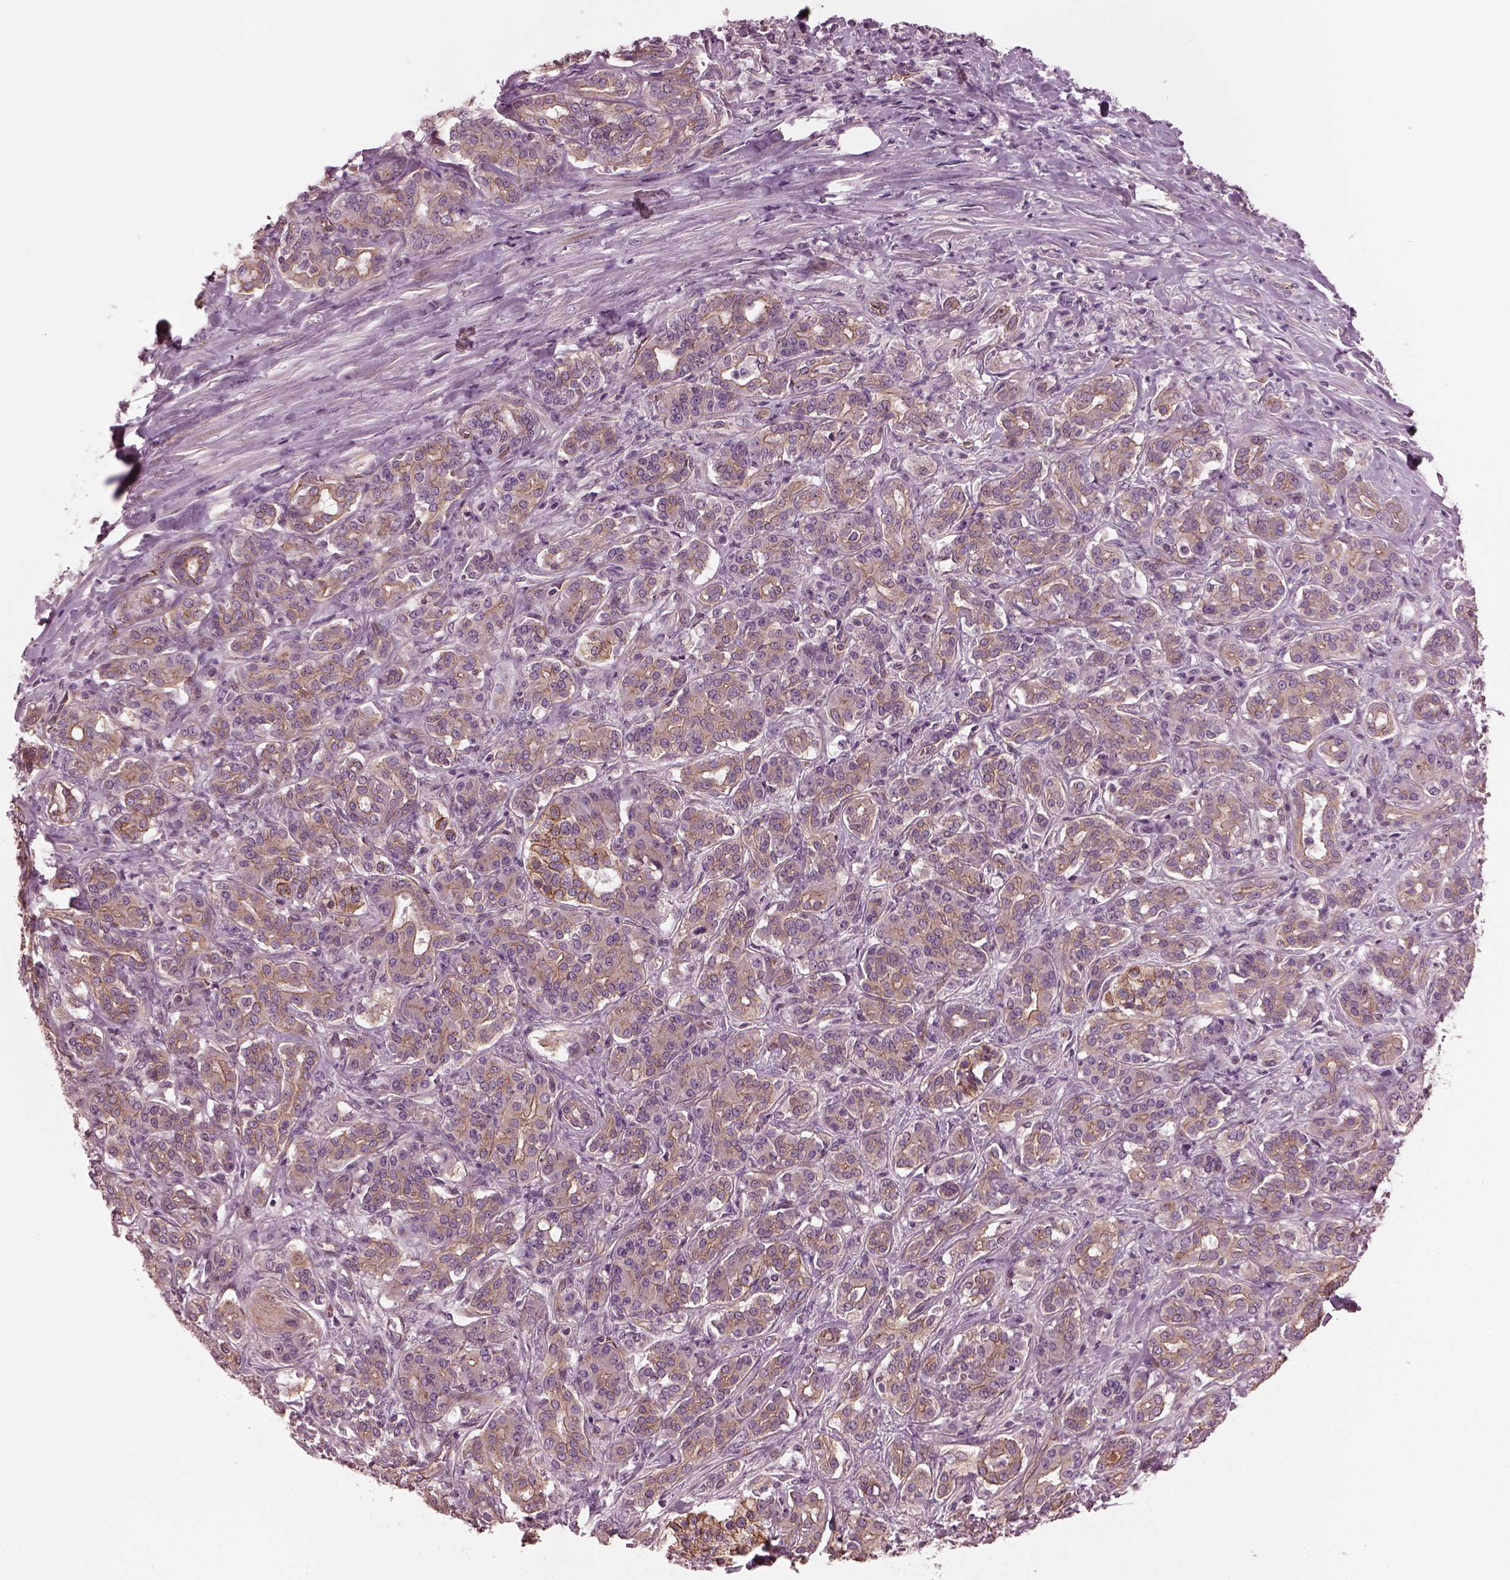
{"staining": {"intensity": "moderate", "quantity": ">75%", "location": "cytoplasmic/membranous"}, "tissue": "pancreatic cancer", "cell_type": "Tumor cells", "image_type": "cancer", "snomed": [{"axis": "morphology", "description": "Normal tissue, NOS"}, {"axis": "morphology", "description": "Inflammation, NOS"}, {"axis": "morphology", "description": "Adenocarcinoma, NOS"}, {"axis": "topography", "description": "Pancreas"}], "caption": "Immunohistochemical staining of human pancreatic adenocarcinoma displays moderate cytoplasmic/membranous protein expression in approximately >75% of tumor cells.", "gene": "ODAD1", "patient": {"sex": "male", "age": 57}}